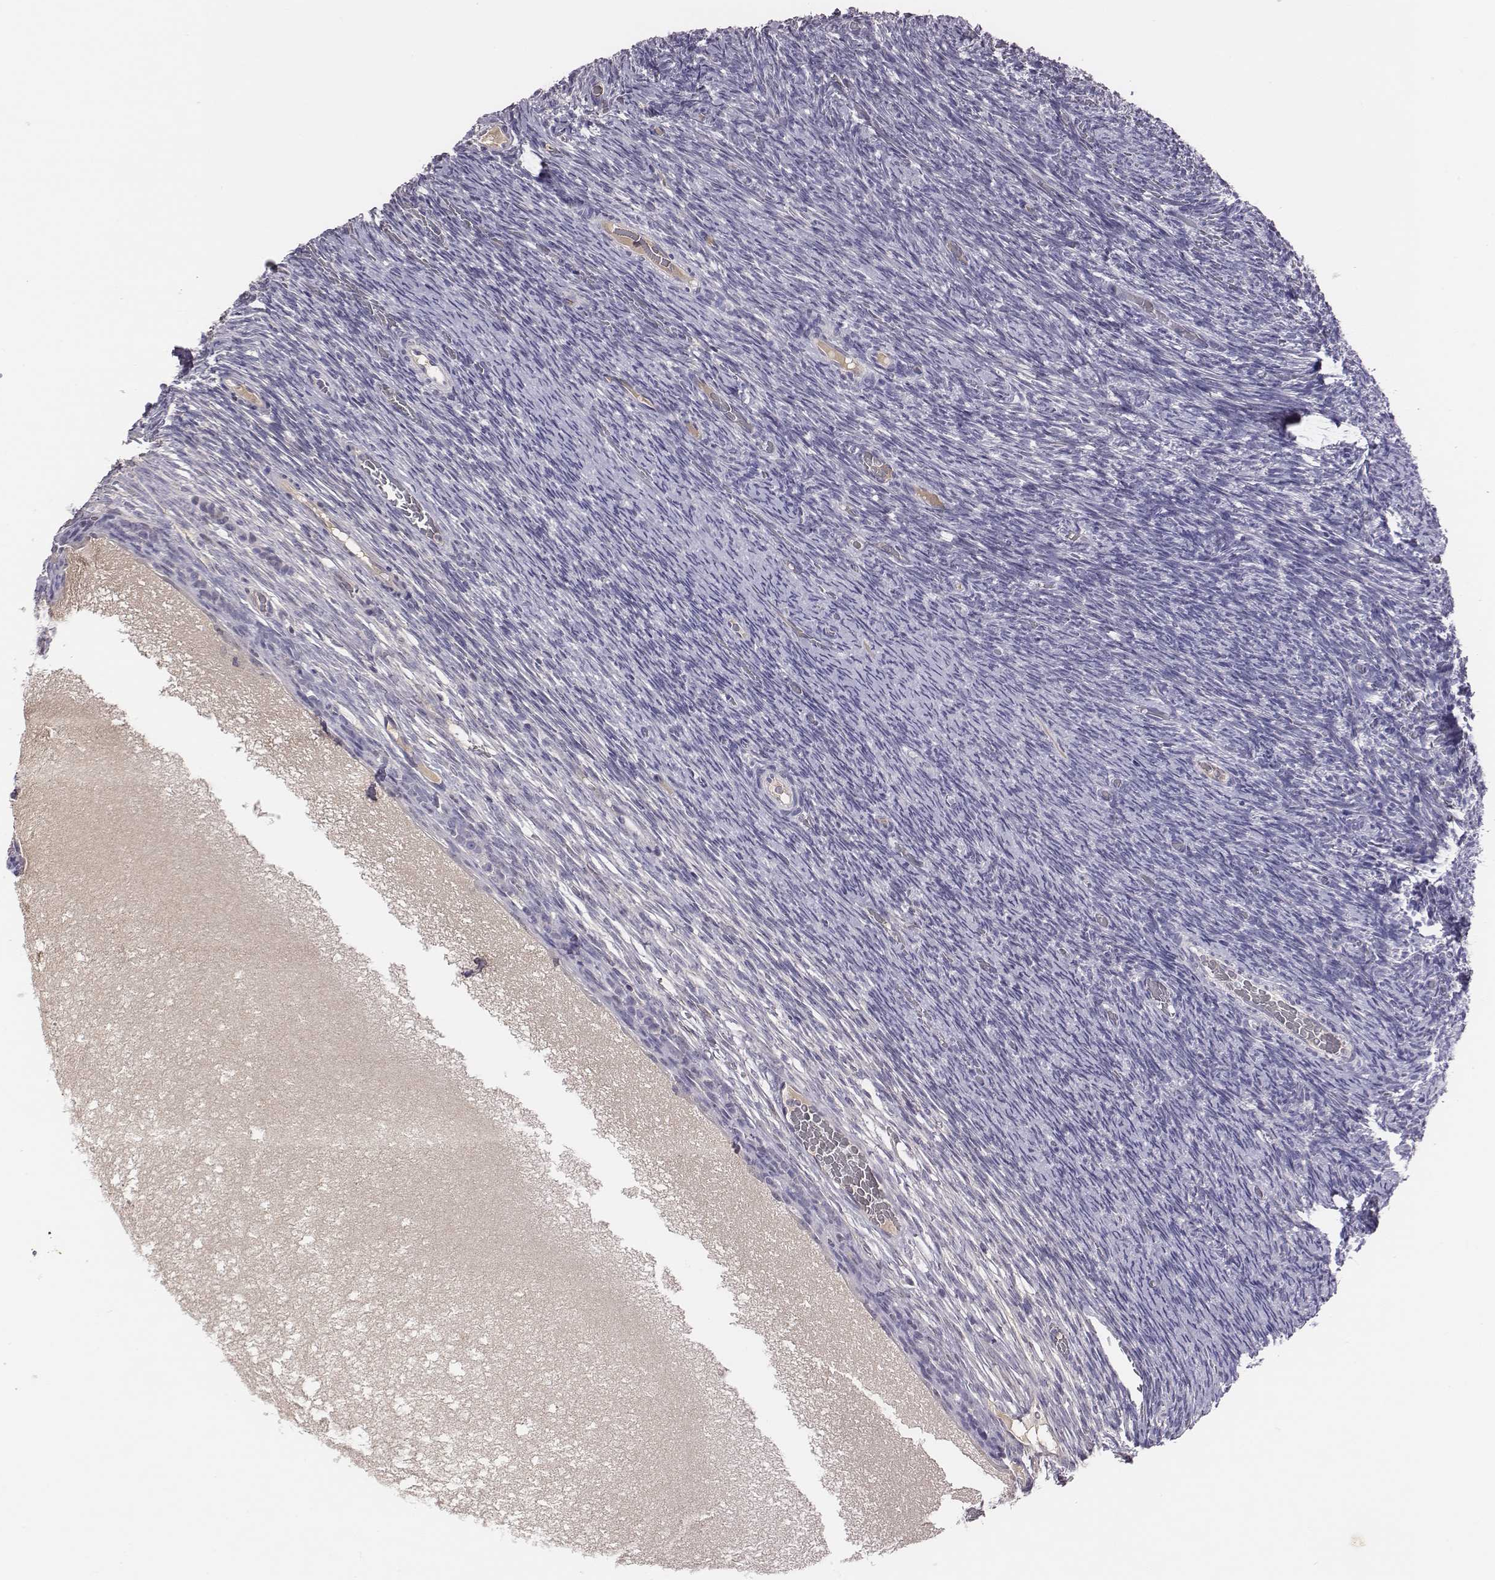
{"staining": {"intensity": "negative", "quantity": "none", "location": "none"}, "tissue": "ovary", "cell_type": "Ovarian stroma cells", "image_type": "normal", "snomed": [{"axis": "morphology", "description": "Normal tissue, NOS"}, {"axis": "topography", "description": "Ovary"}], "caption": "Immunohistochemistry photomicrograph of benign ovary: human ovary stained with DAB (3,3'-diaminobenzidine) displays no significant protein positivity in ovarian stroma cells. (Immunohistochemistry, brightfield microscopy, high magnification).", "gene": "EN1", "patient": {"sex": "female", "age": 34}}